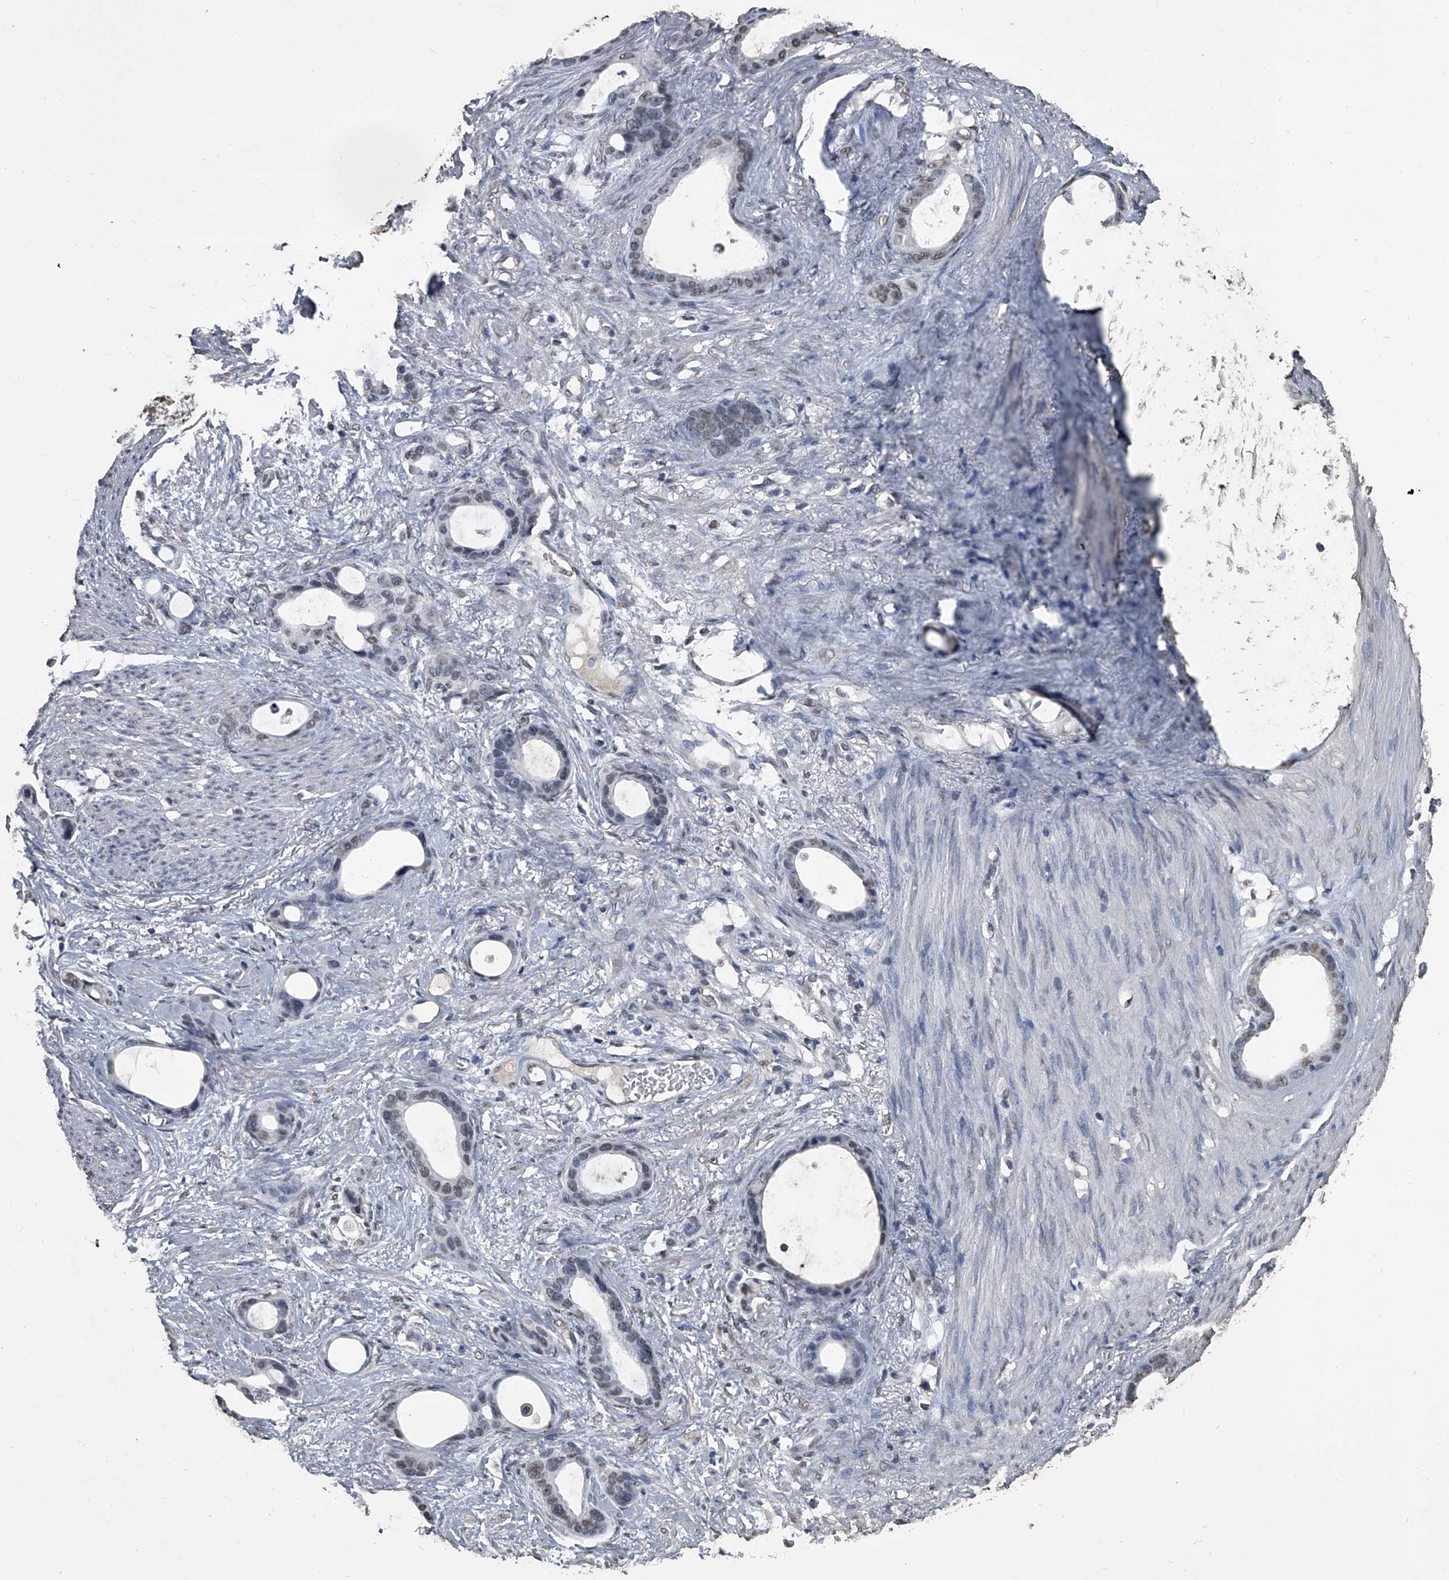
{"staining": {"intensity": "weak", "quantity": "<25%", "location": "nuclear"}, "tissue": "stomach cancer", "cell_type": "Tumor cells", "image_type": "cancer", "snomed": [{"axis": "morphology", "description": "Adenocarcinoma, NOS"}, {"axis": "topography", "description": "Stomach"}], "caption": "Micrograph shows no significant protein positivity in tumor cells of adenocarcinoma (stomach).", "gene": "MATR3", "patient": {"sex": "female", "age": 75}}